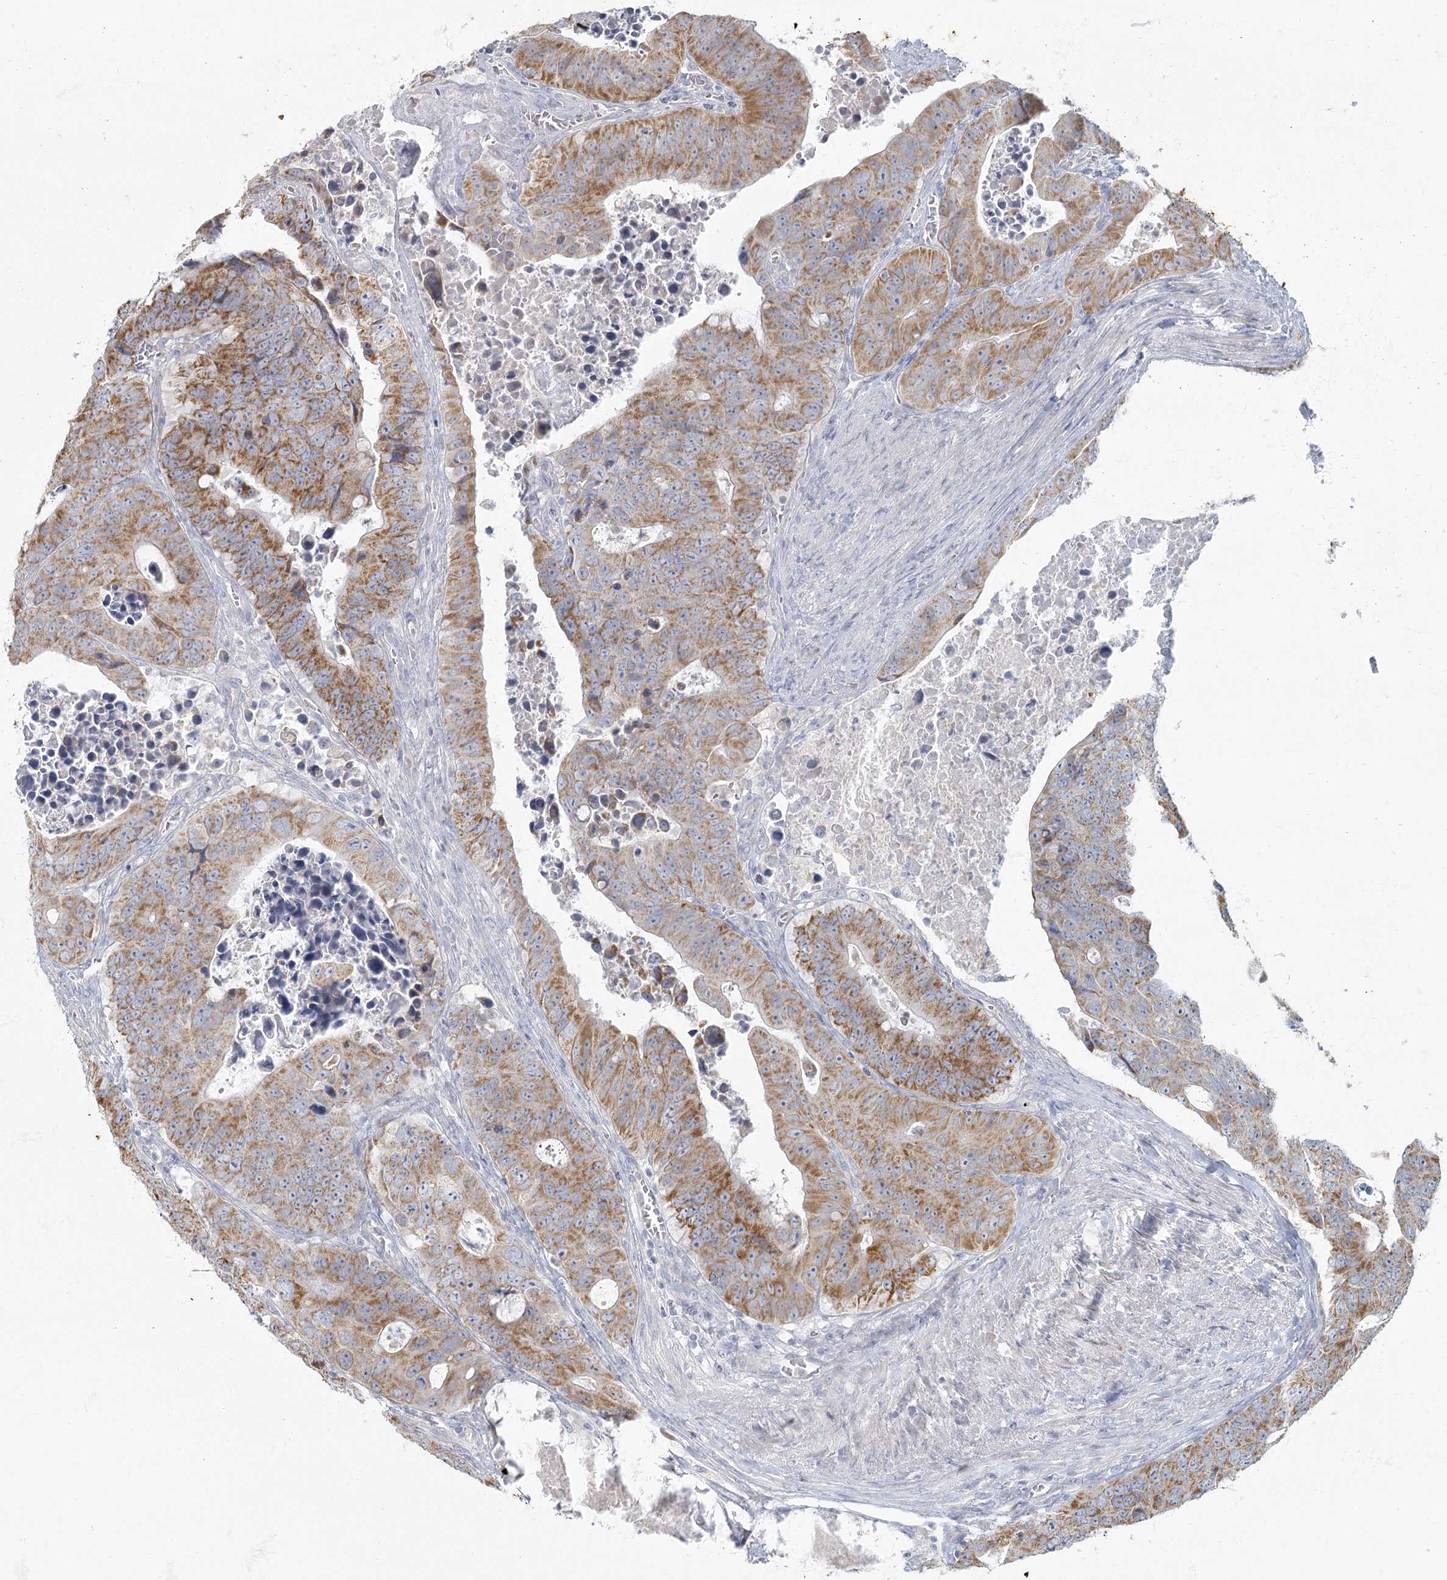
{"staining": {"intensity": "moderate", "quantity": ">75%", "location": "cytoplasmic/membranous"}, "tissue": "colorectal cancer", "cell_type": "Tumor cells", "image_type": "cancer", "snomed": [{"axis": "morphology", "description": "Adenocarcinoma, NOS"}, {"axis": "topography", "description": "Colon"}], "caption": "Brown immunohistochemical staining in adenocarcinoma (colorectal) displays moderate cytoplasmic/membranous staining in approximately >75% of tumor cells. The protein is shown in brown color, while the nuclei are stained blue.", "gene": "FAM110C", "patient": {"sex": "male", "age": 87}}